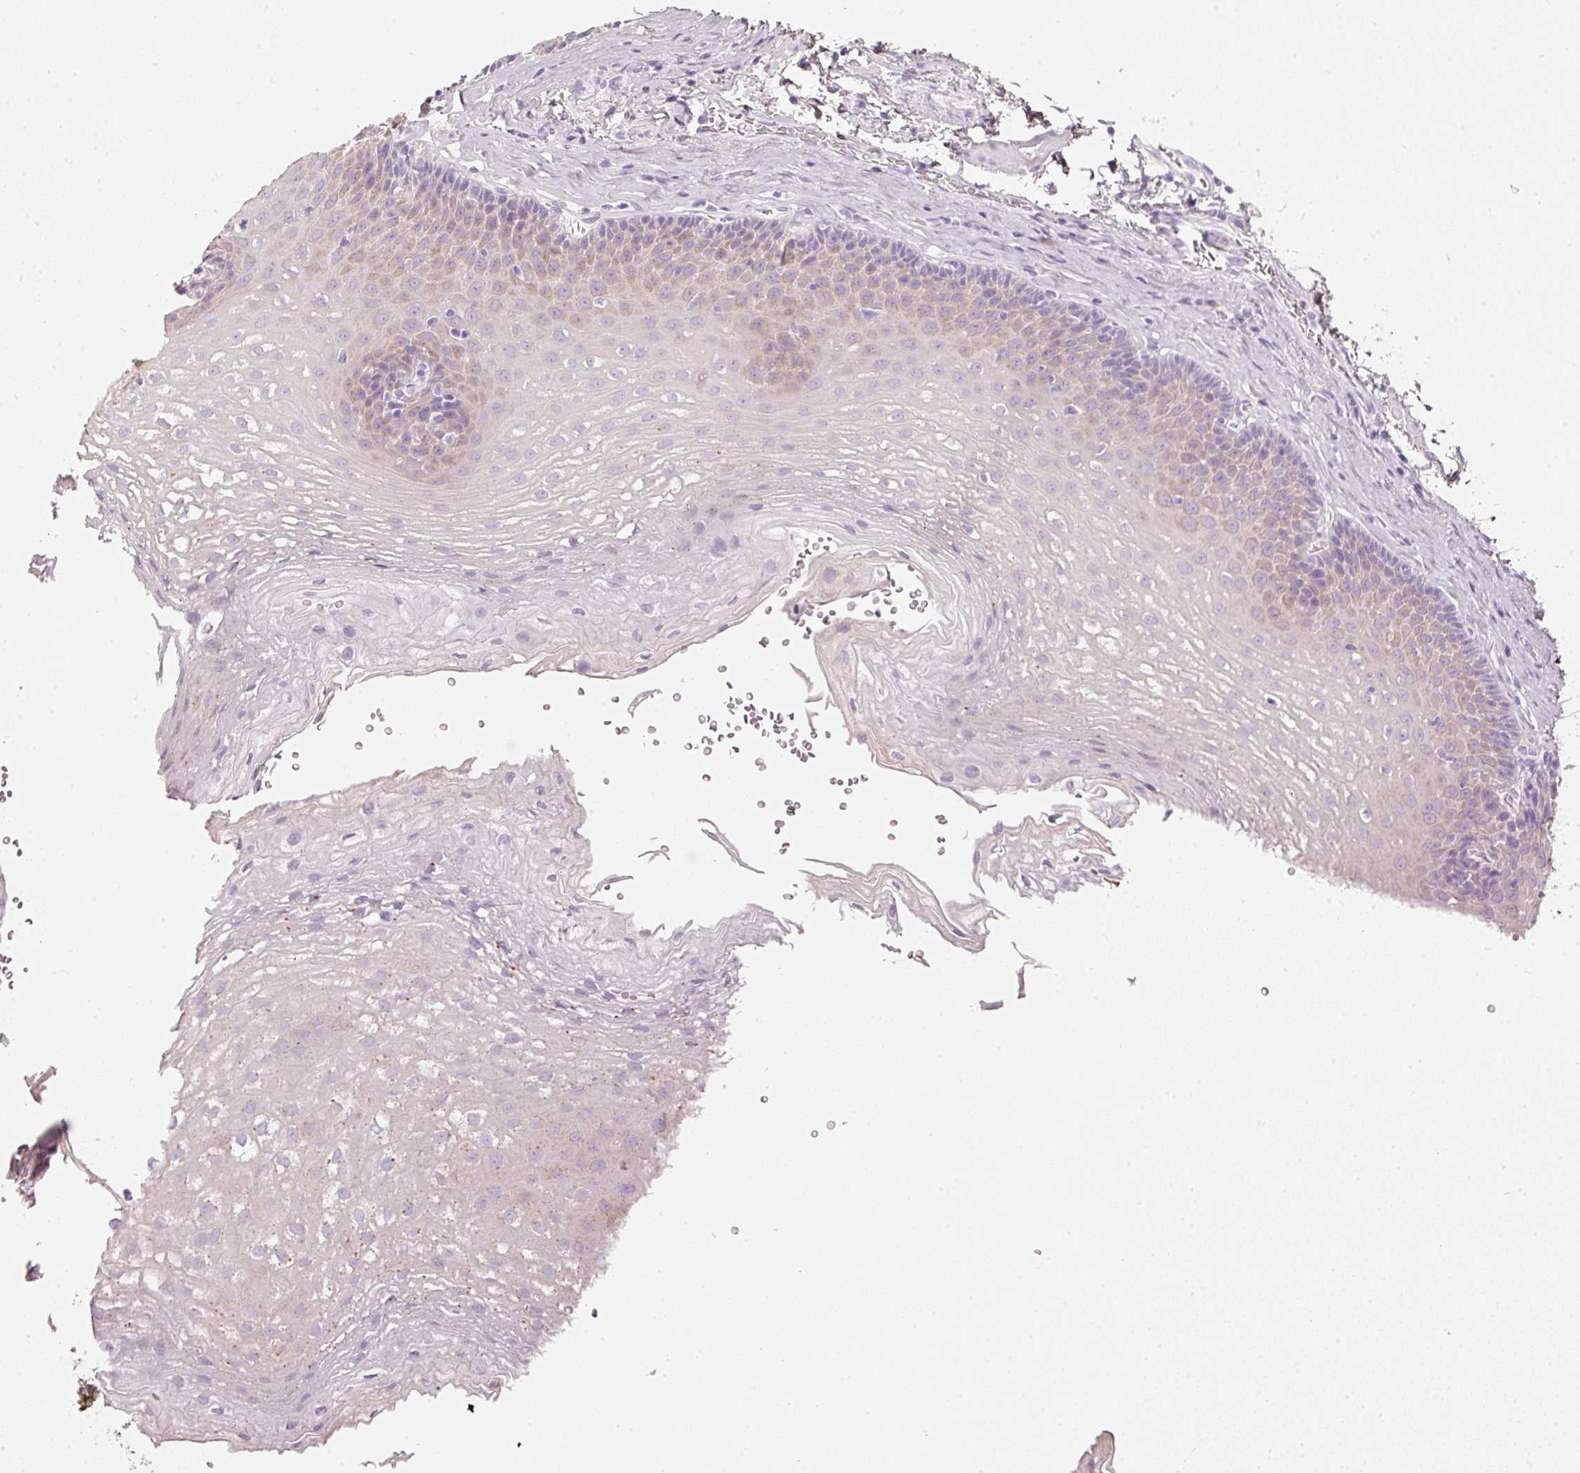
{"staining": {"intensity": "weak", "quantity": "25%-75%", "location": "cytoplasmic/membranous"}, "tissue": "esophagus", "cell_type": "Squamous epithelial cells", "image_type": "normal", "snomed": [{"axis": "morphology", "description": "Normal tissue, NOS"}, {"axis": "topography", "description": "Esophagus"}], "caption": "DAB (3,3'-diaminobenzidine) immunohistochemical staining of normal esophagus displays weak cytoplasmic/membranous protein staining in approximately 25%-75% of squamous epithelial cells. (IHC, brightfield microscopy, high magnification).", "gene": "PDXDC1", "patient": {"sex": "female", "age": 66}}